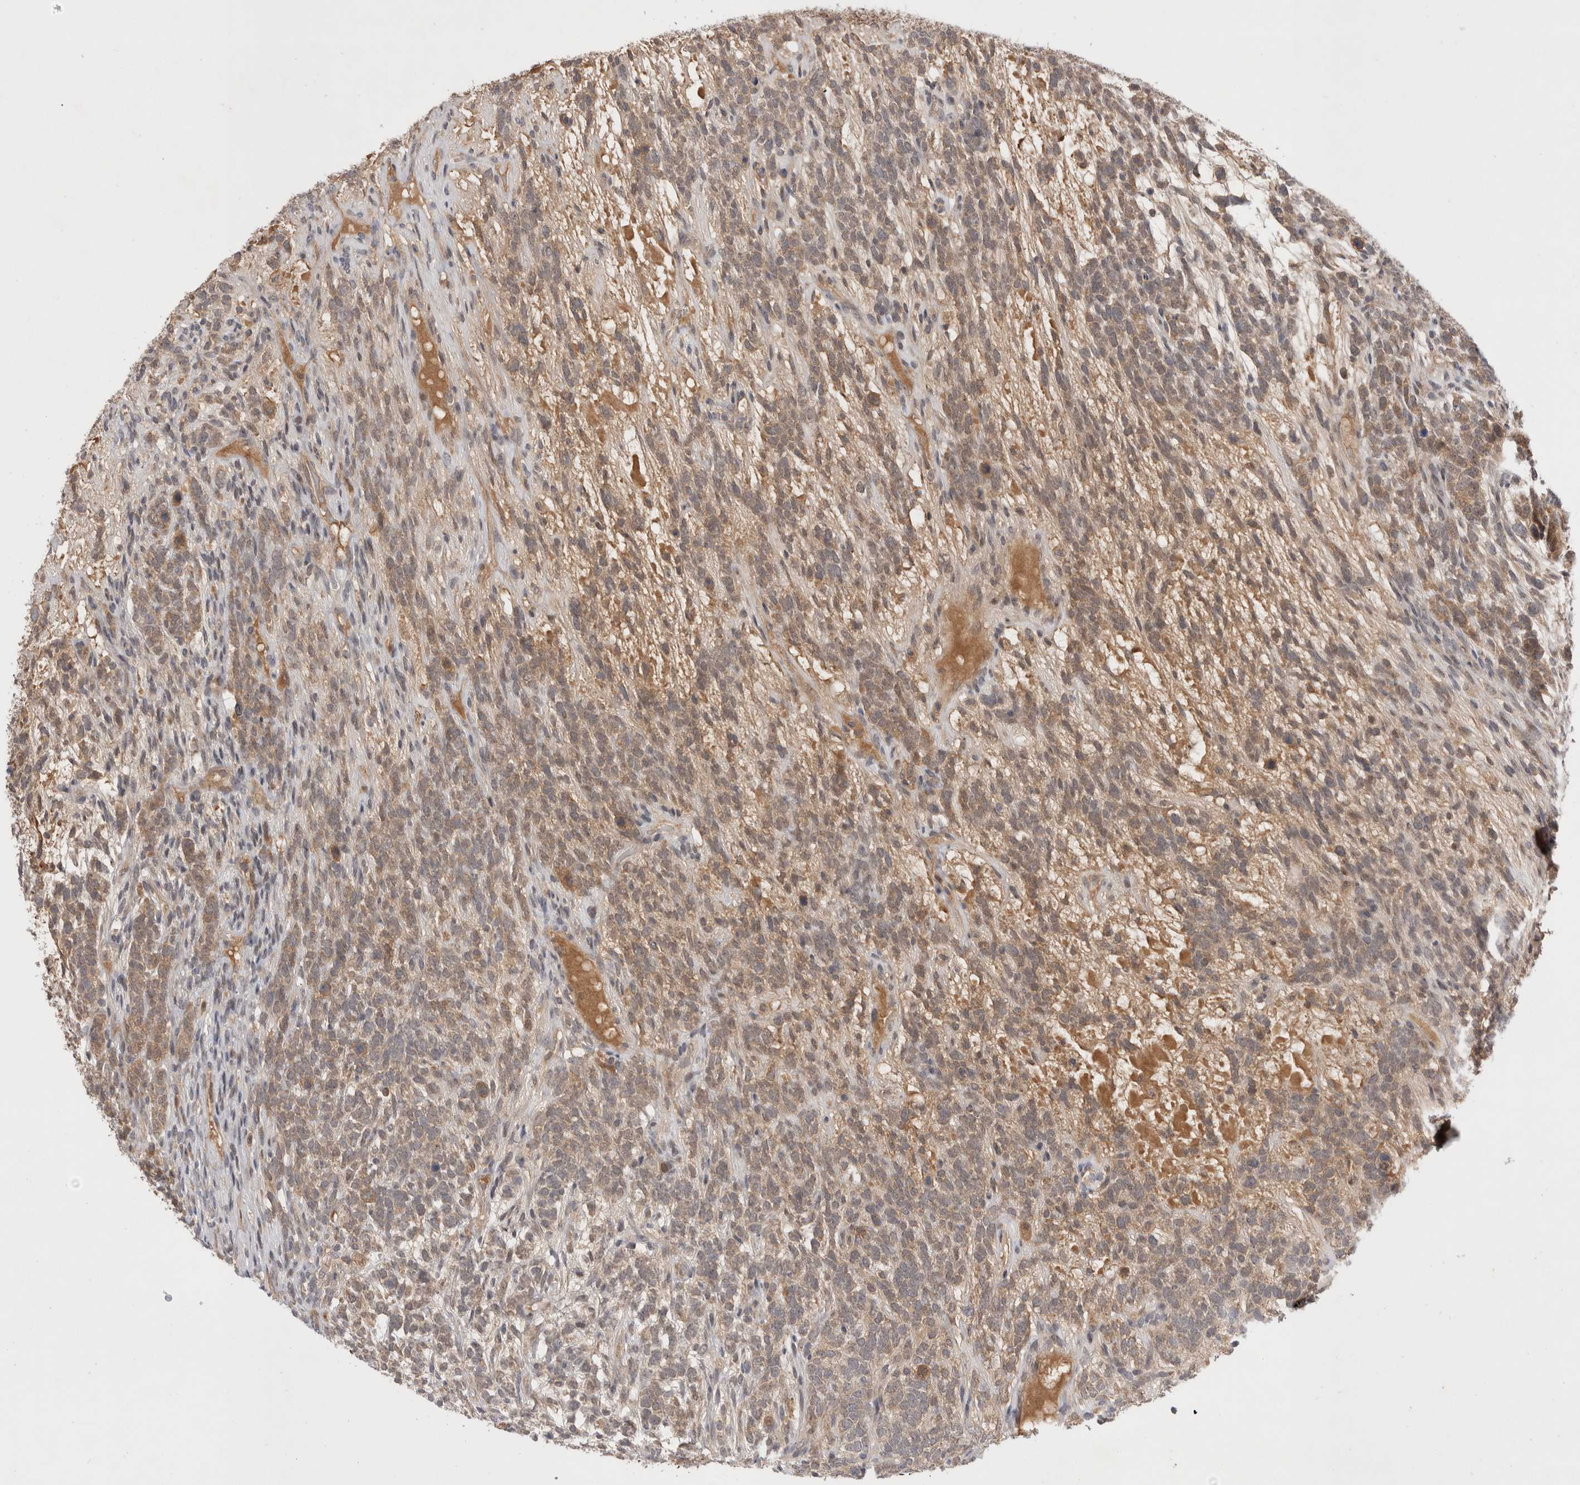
{"staining": {"intensity": "weak", "quantity": ">75%", "location": "cytoplasmic/membranous"}, "tissue": "testis cancer", "cell_type": "Tumor cells", "image_type": "cancer", "snomed": [{"axis": "morphology", "description": "Seminoma, NOS"}, {"axis": "morphology", "description": "Carcinoma, Embryonal, NOS"}, {"axis": "topography", "description": "Testis"}], "caption": "Protein expression analysis of human testis cancer reveals weak cytoplasmic/membranous positivity in approximately >75% of tumor cells.", "gene": "PLEKHM1", "patient": {"sex": "male", "age": 28}}